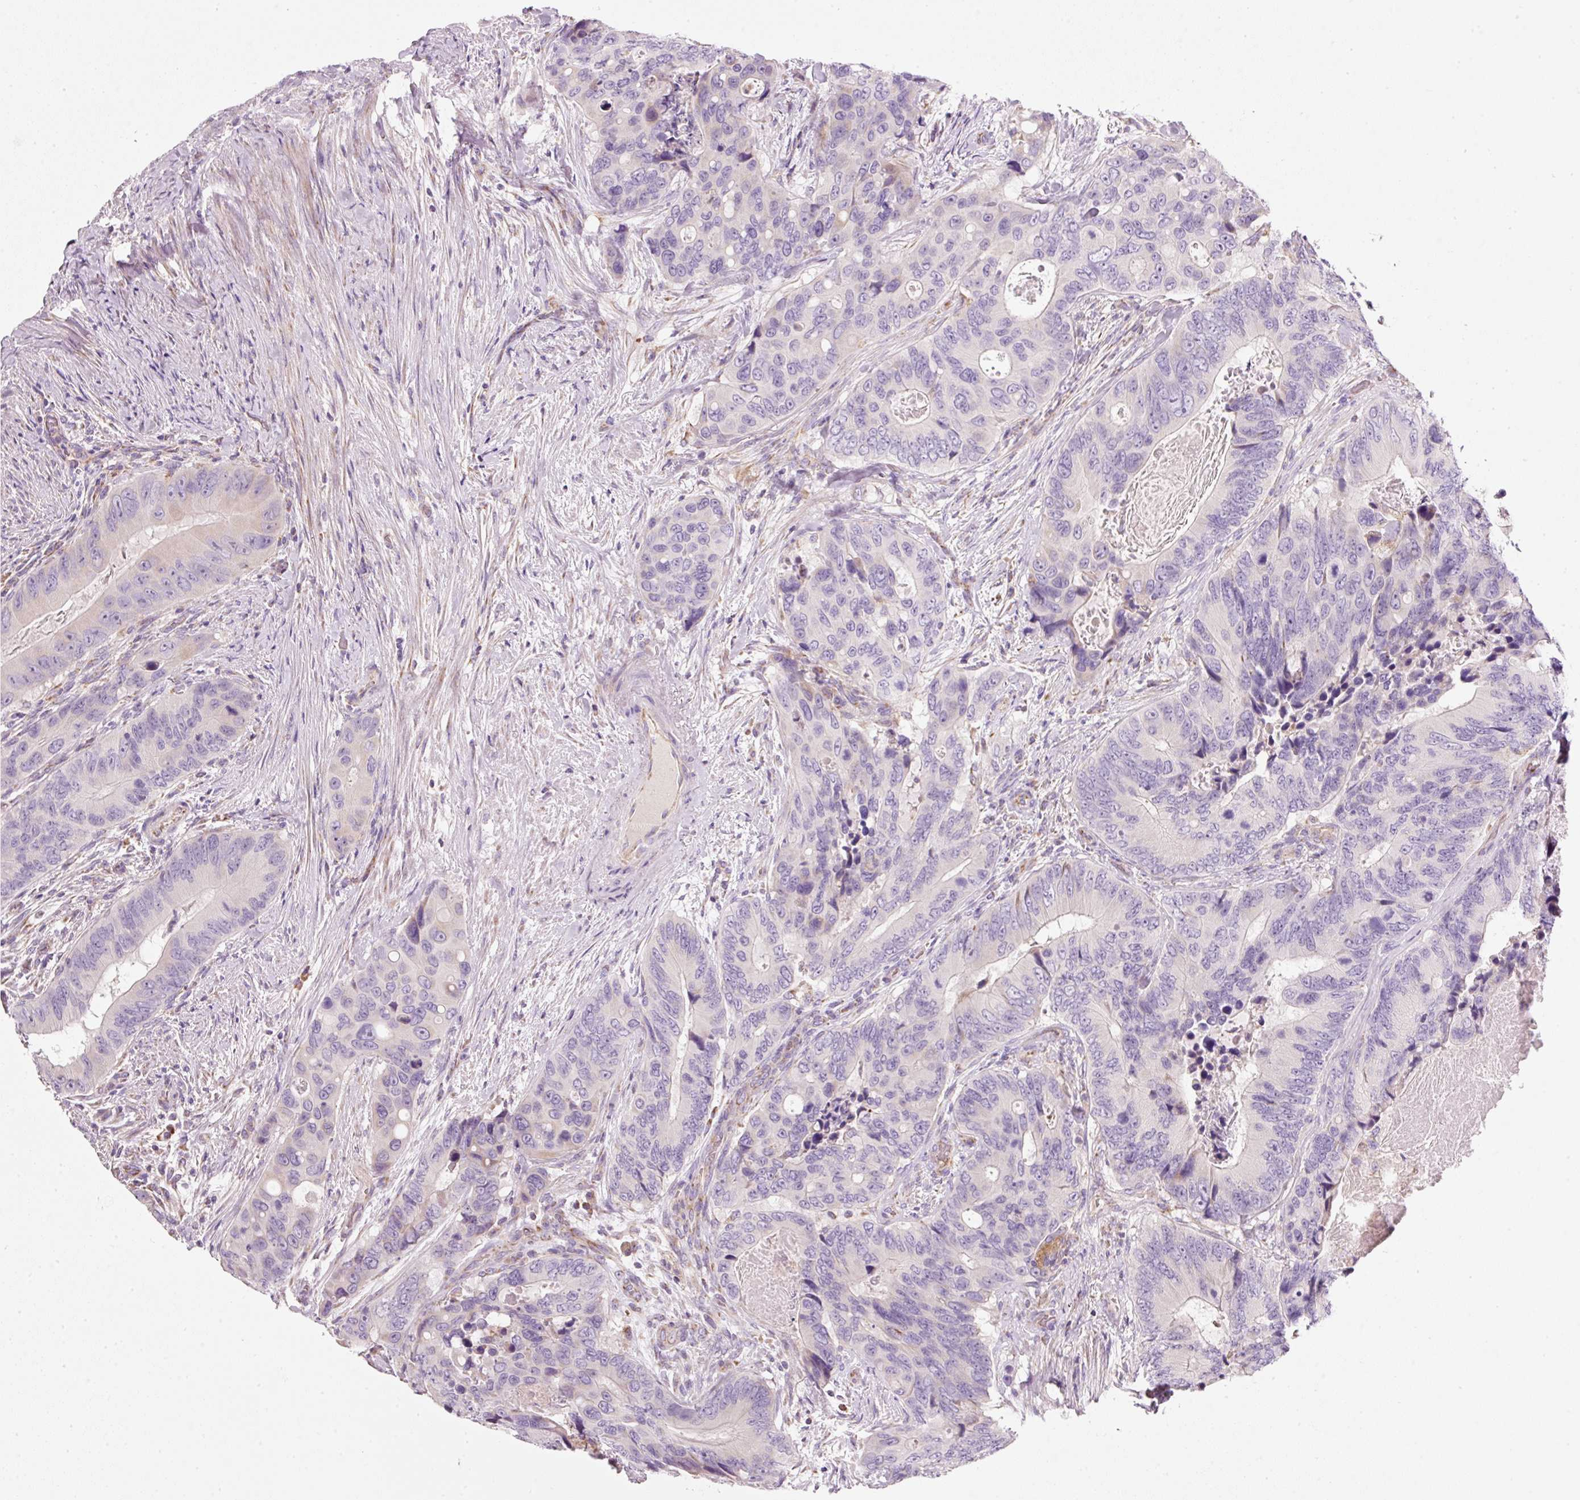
{"staining": {"intensity": "negative", "quantity": "none", "location": "none"}, "tissue": "colorectal cancer", "cell_type": "Tumor cells", "image_type": "cancer", "snomed": [{"axis": "morphology", "description": "Adenocarcinoma, NOS"}, {"axis": "topography", "description": "Colon"}], "caption": "The image exhibits no staining of tumor cells in colorectal cancer.", "gene": "NDUFA1", "patient": {"sex": "male", "age": 84}}